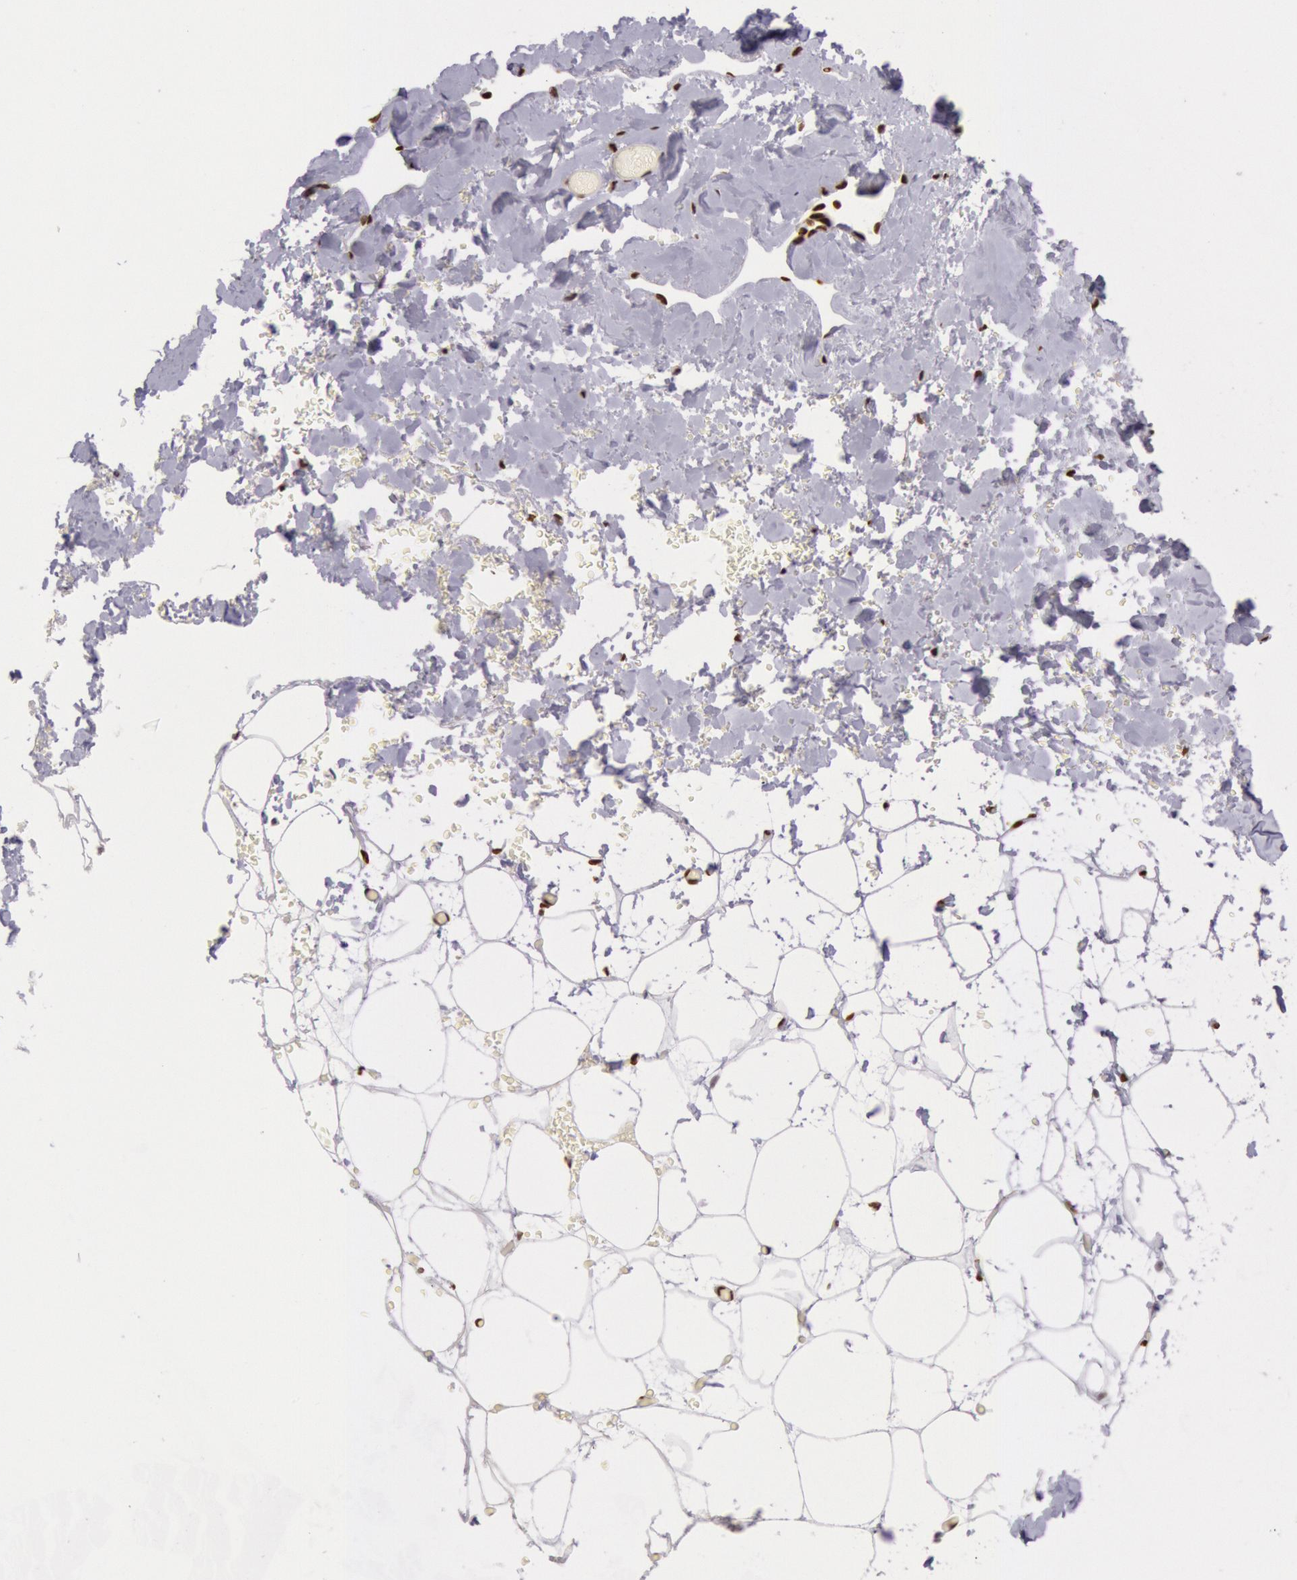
{"staining": {"intensity": "strong", "quantity": ">75%", "location": "nuclear"}, "tissue": "breast", "cell_type": "Adipocytes", "image_type": "normal", "snomed": [{"axis": "morphology", "description": "Normal tissue, NOS"}, {"axis": "topography", "description": "Breast"}], "caption": "Immunohistochemical staining of normal breast reveals high levels of strong nuclear positivity in about >75% of adipocytes. (DAB IHC with brightfield microscopy, high magnification).", "gene": "HNRNPH1", "patient": {"sex": "female", "age": 75}}